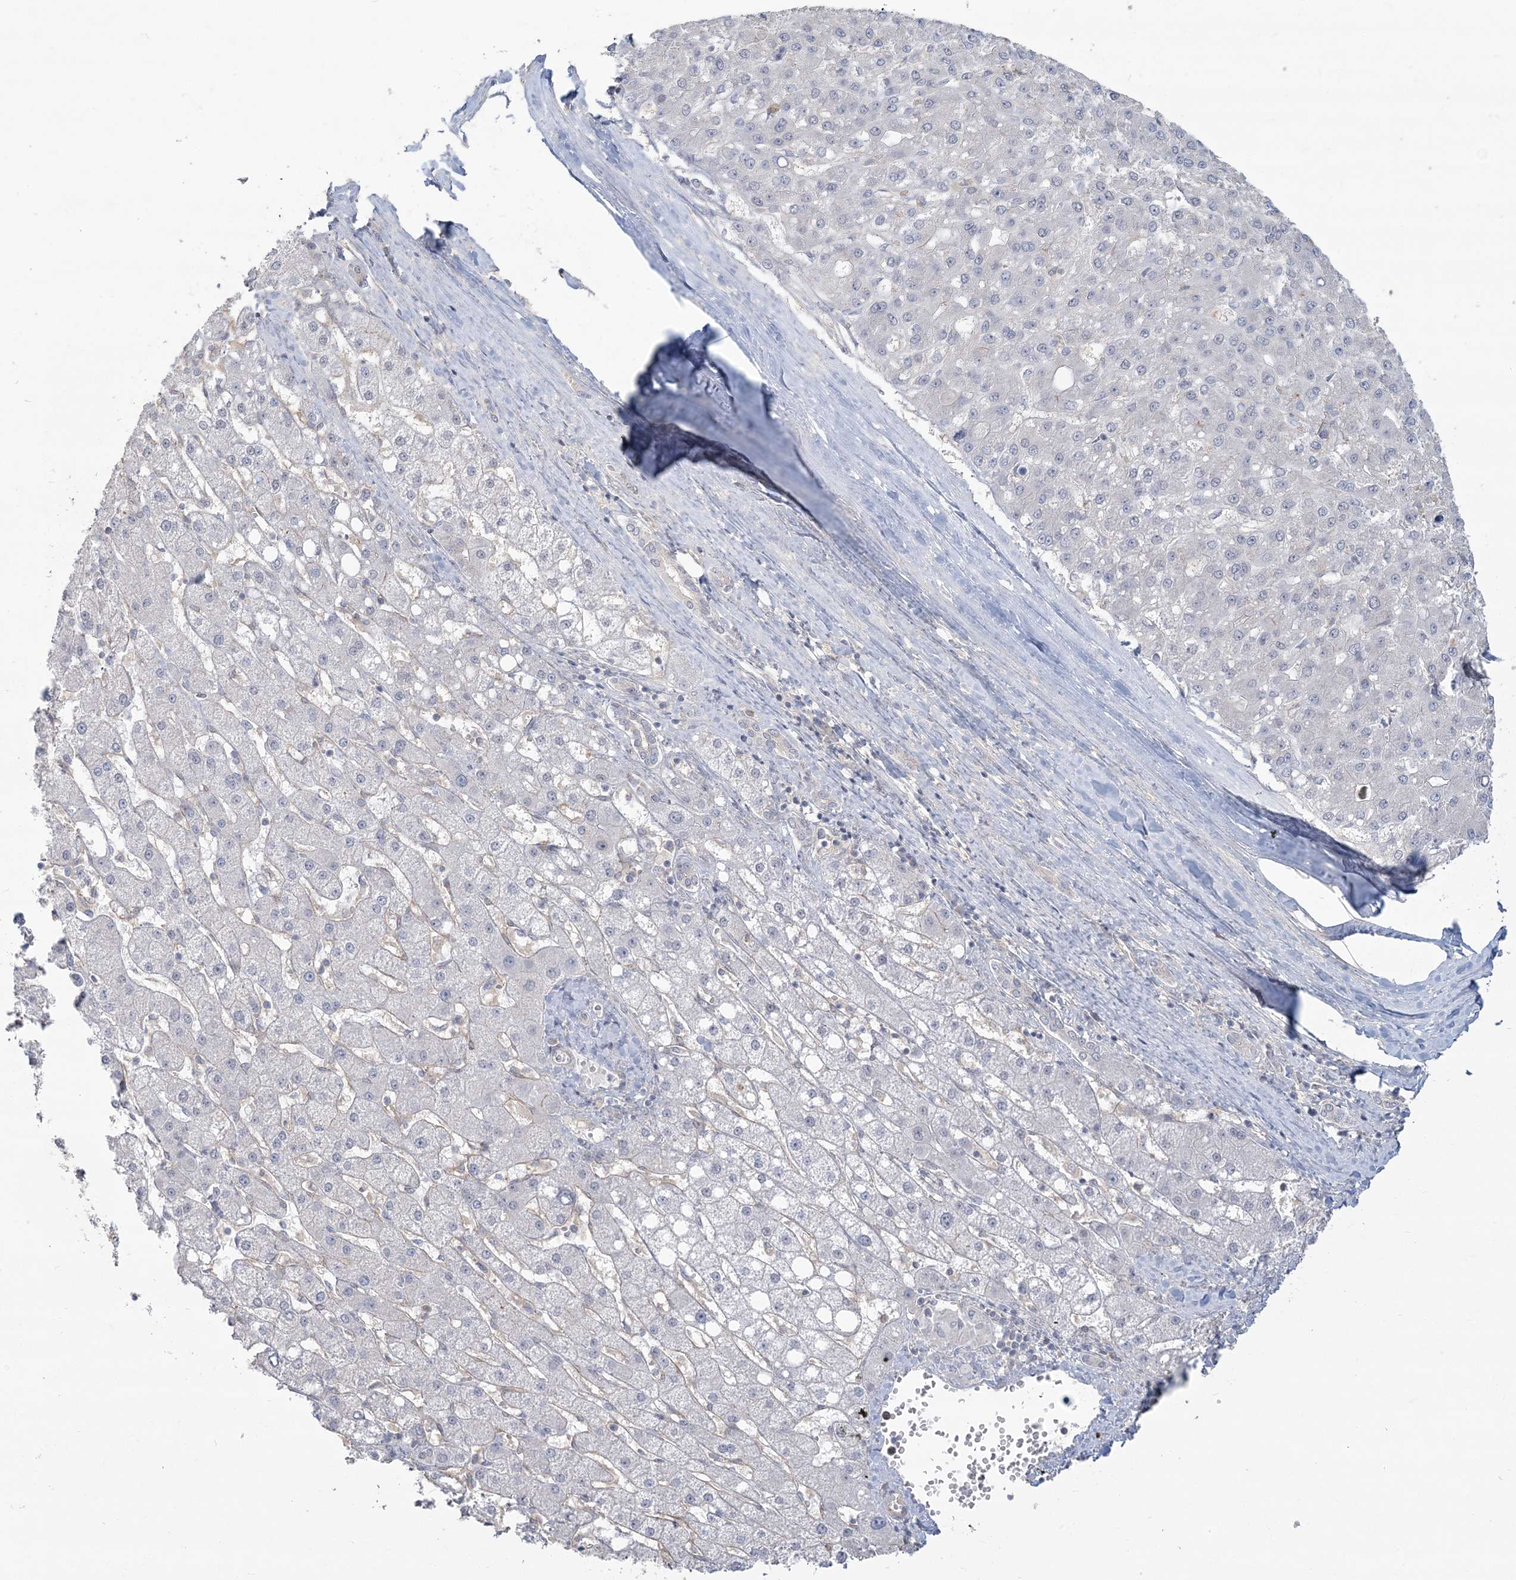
{"staining": {"intensity": "negative", "quantity": "none", "location": "none"}, "tissue": "liver cancer", "cell_type": "Tumor cells", "image_type": "cancer", "snomed": [{"axis": "morphology", "description": "Carcinoma, Hepatocellular, NOS"}, {"axis": "topography", "description": "Liver"}], "caption": "DAB (3,3'-diaminobenzidine) immunohistochemical staining of hepatocellular carcinoma (liver) demonstrates no significant staining in tumor cells.", "gene": "ANKS1A", "patient": {"sex": "male", "age": 67}}